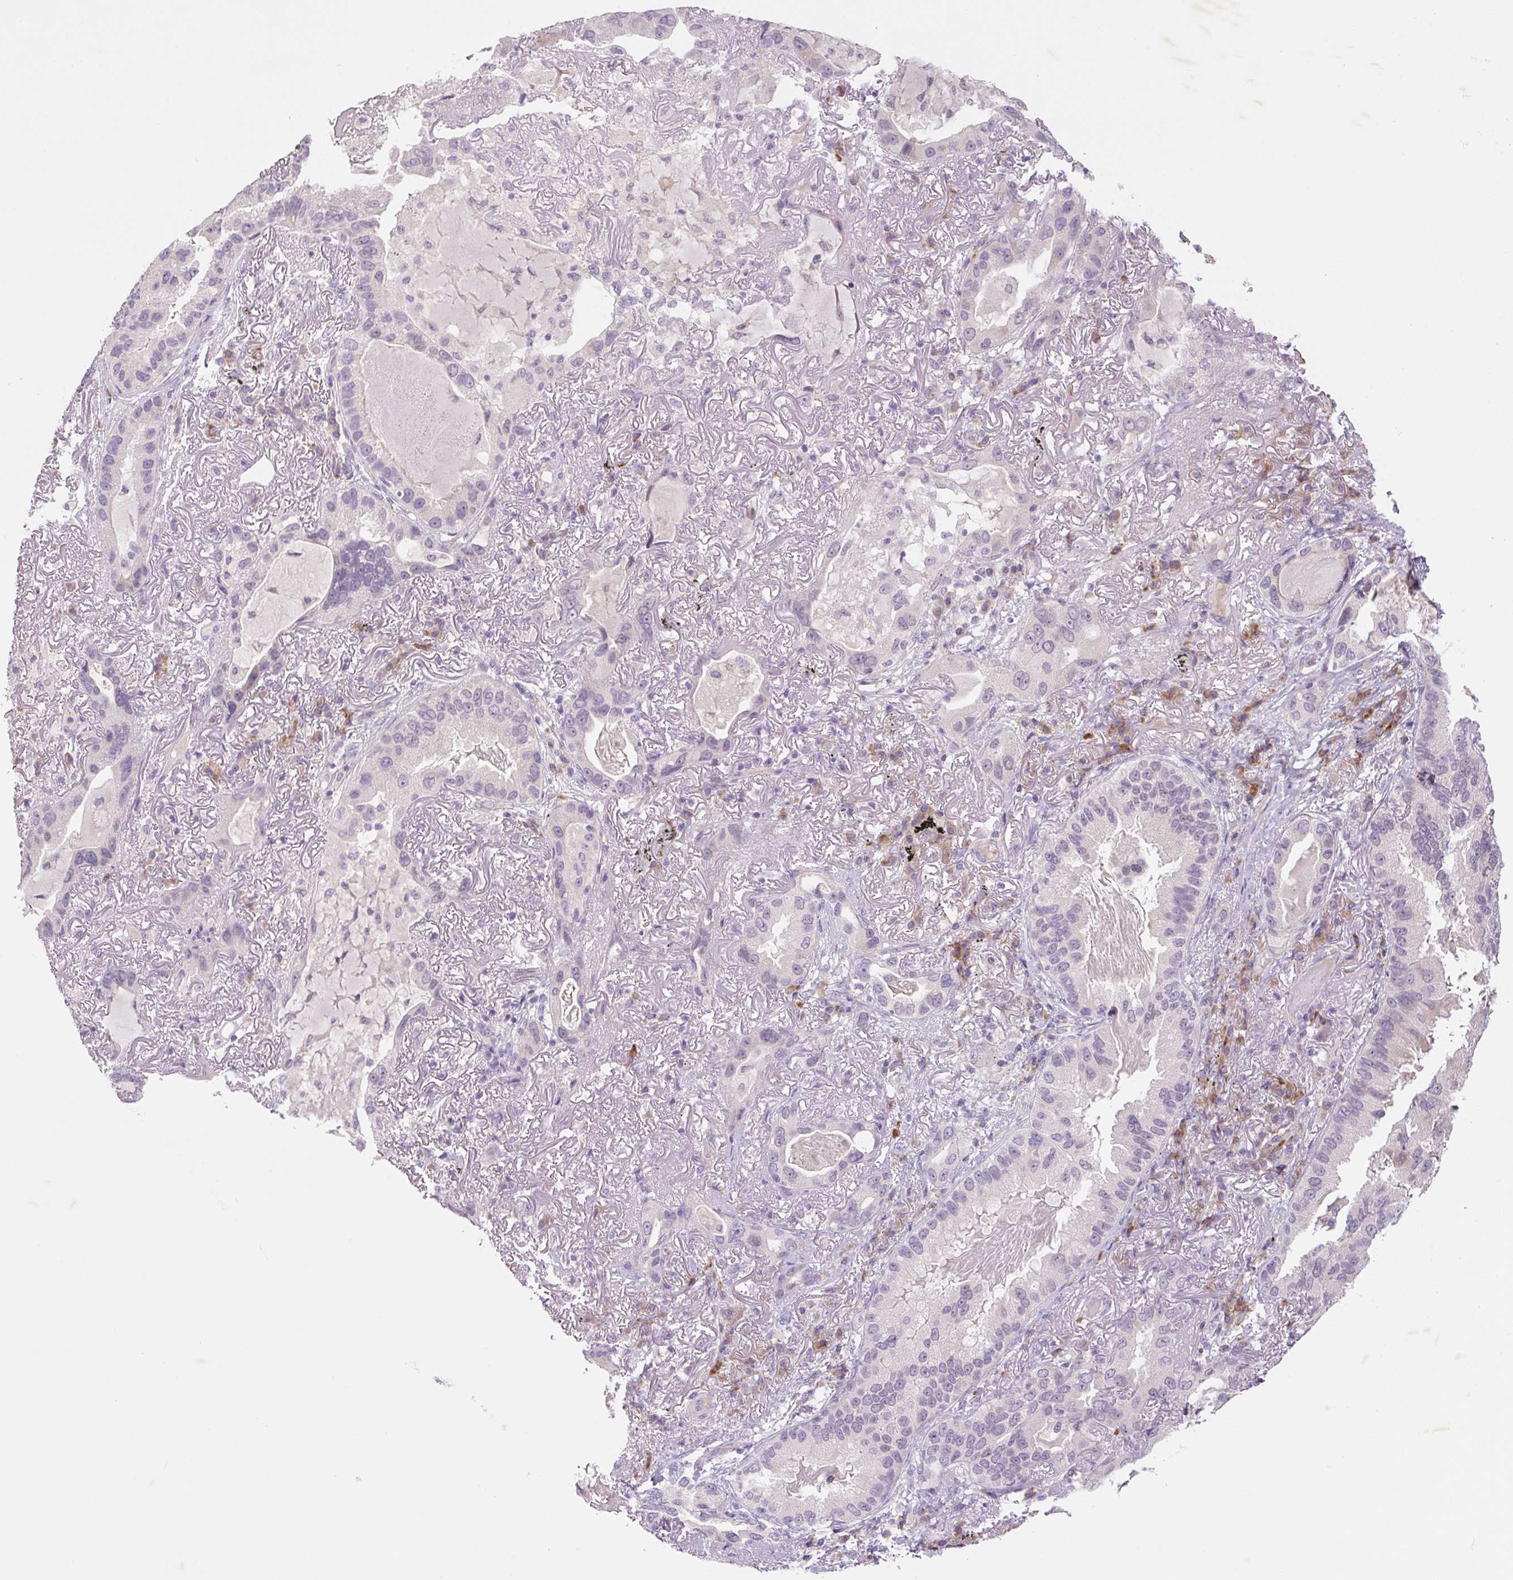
{"staining": {"intensity": "negative", "quantity": "none", "location": "none"}, "tissue": "lung cancer", "cell_type": "Tumor cells", "image_type": "cancer", "snomed": [{"axis": "morphology", "description": "Adenocarcinoma, NOS"}, {"axis": "topography", "description": "Lung"}], "caption": "Lung adenocarcinoma was stained to show a protein in brown. There is no significant positivity in tumor cells.", "gene": "TMEM100", "patient": {"sex": "female", "age": 69}}